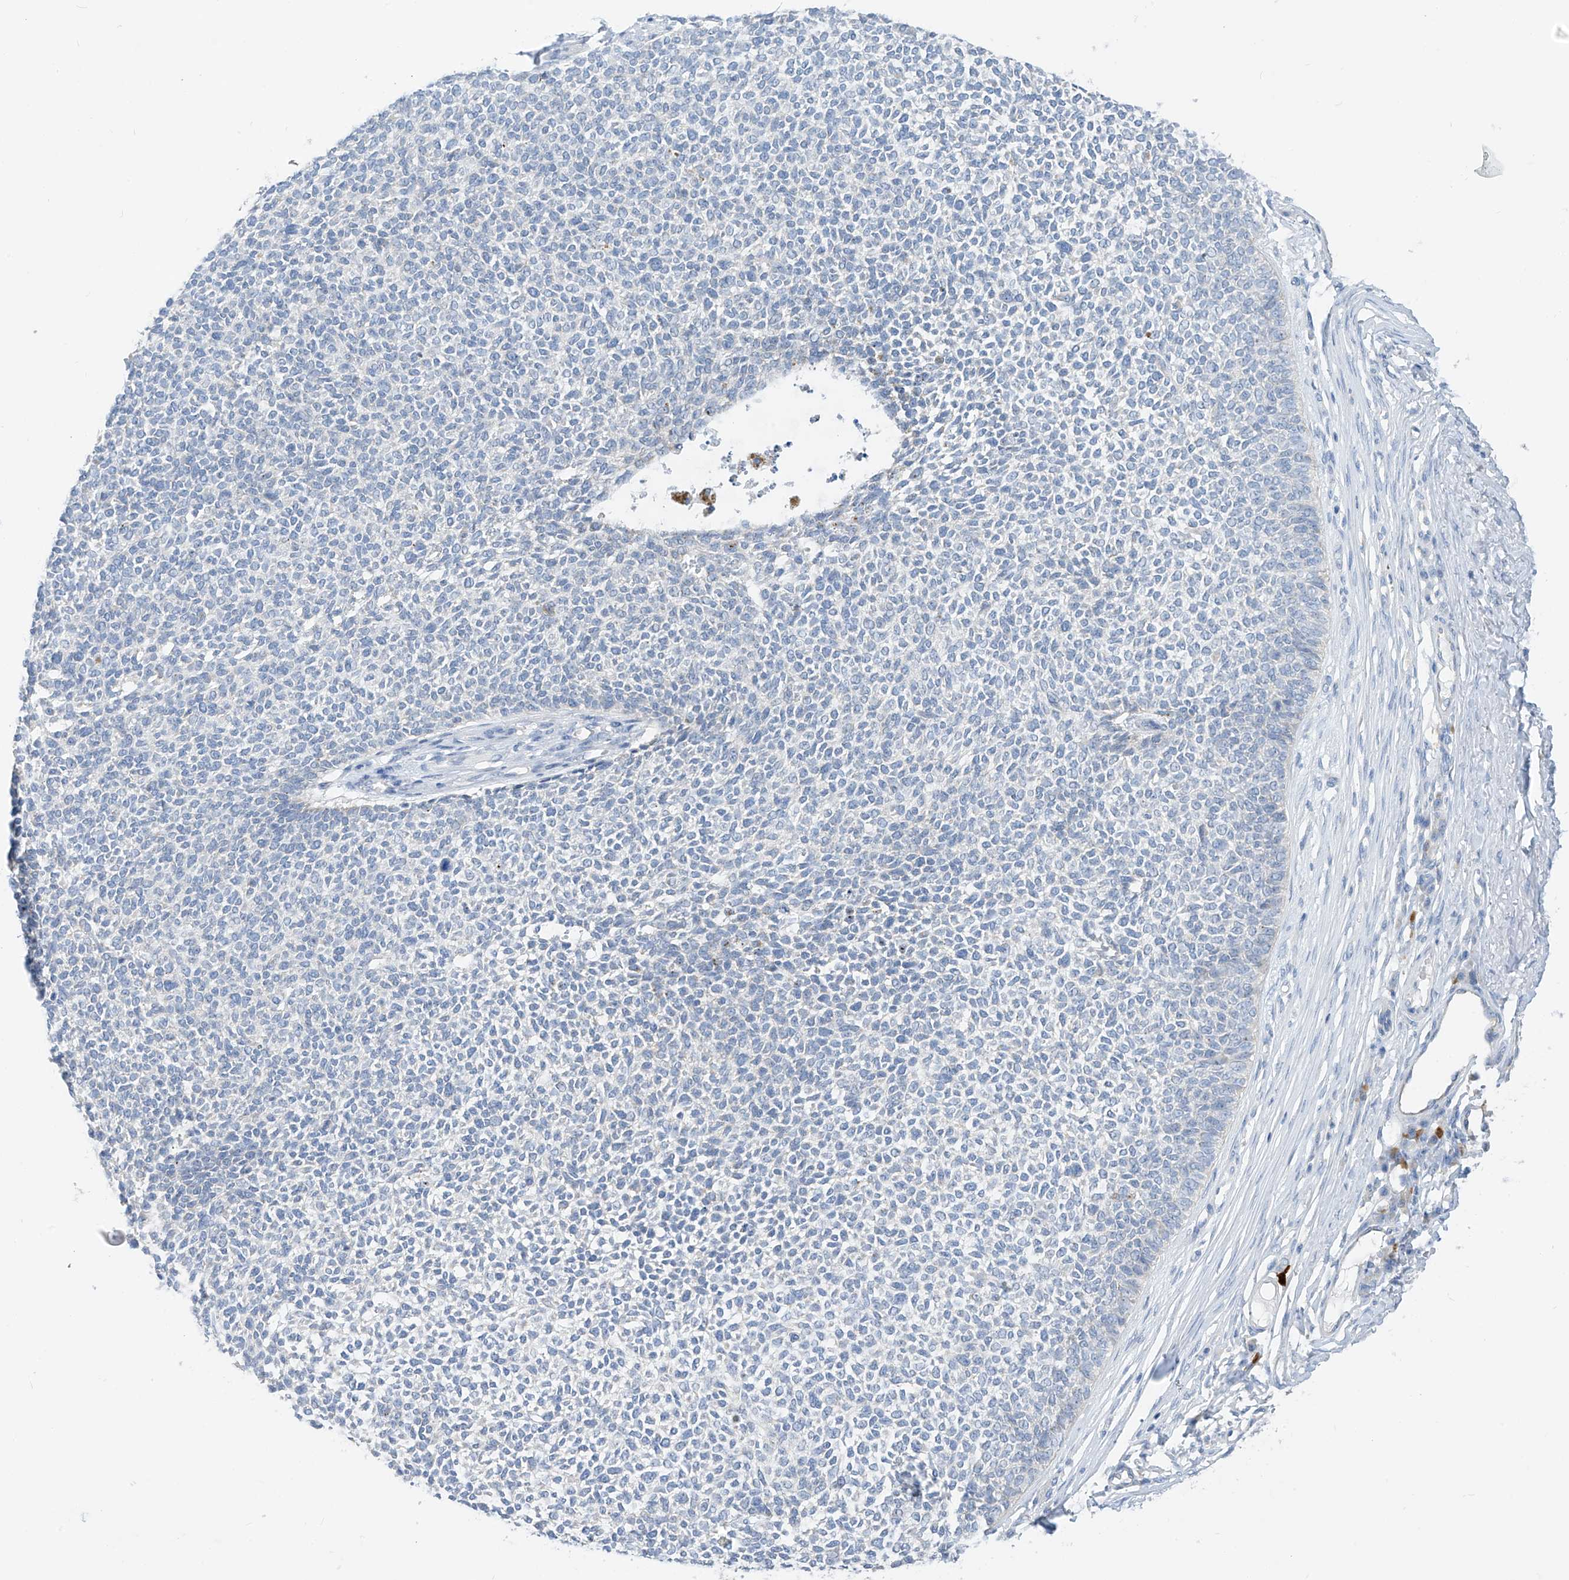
{"staining": {"intensity": "negative", "quantity": "none", "location": "none"}, "tissue": "skin cancer", "cell_type": "Tumor cells", "image_type": "cancer", "snomed": [{"axis": "morphology", "description": "Basal cell carcinoma"}, {"axis": "topography", "description": "Skin"}], "caption": "An image of human skin cancer is negative for staining in tumor cells. The staining was performed using DAB (3,3'-diaminobenzidine) to visualize the protein expression in brown, while the nuclei were stained in blue with hematoxylin (Magnification: 20x).", "gene": "ZNF404", "patient": {"sex": "female", "age": 84}}